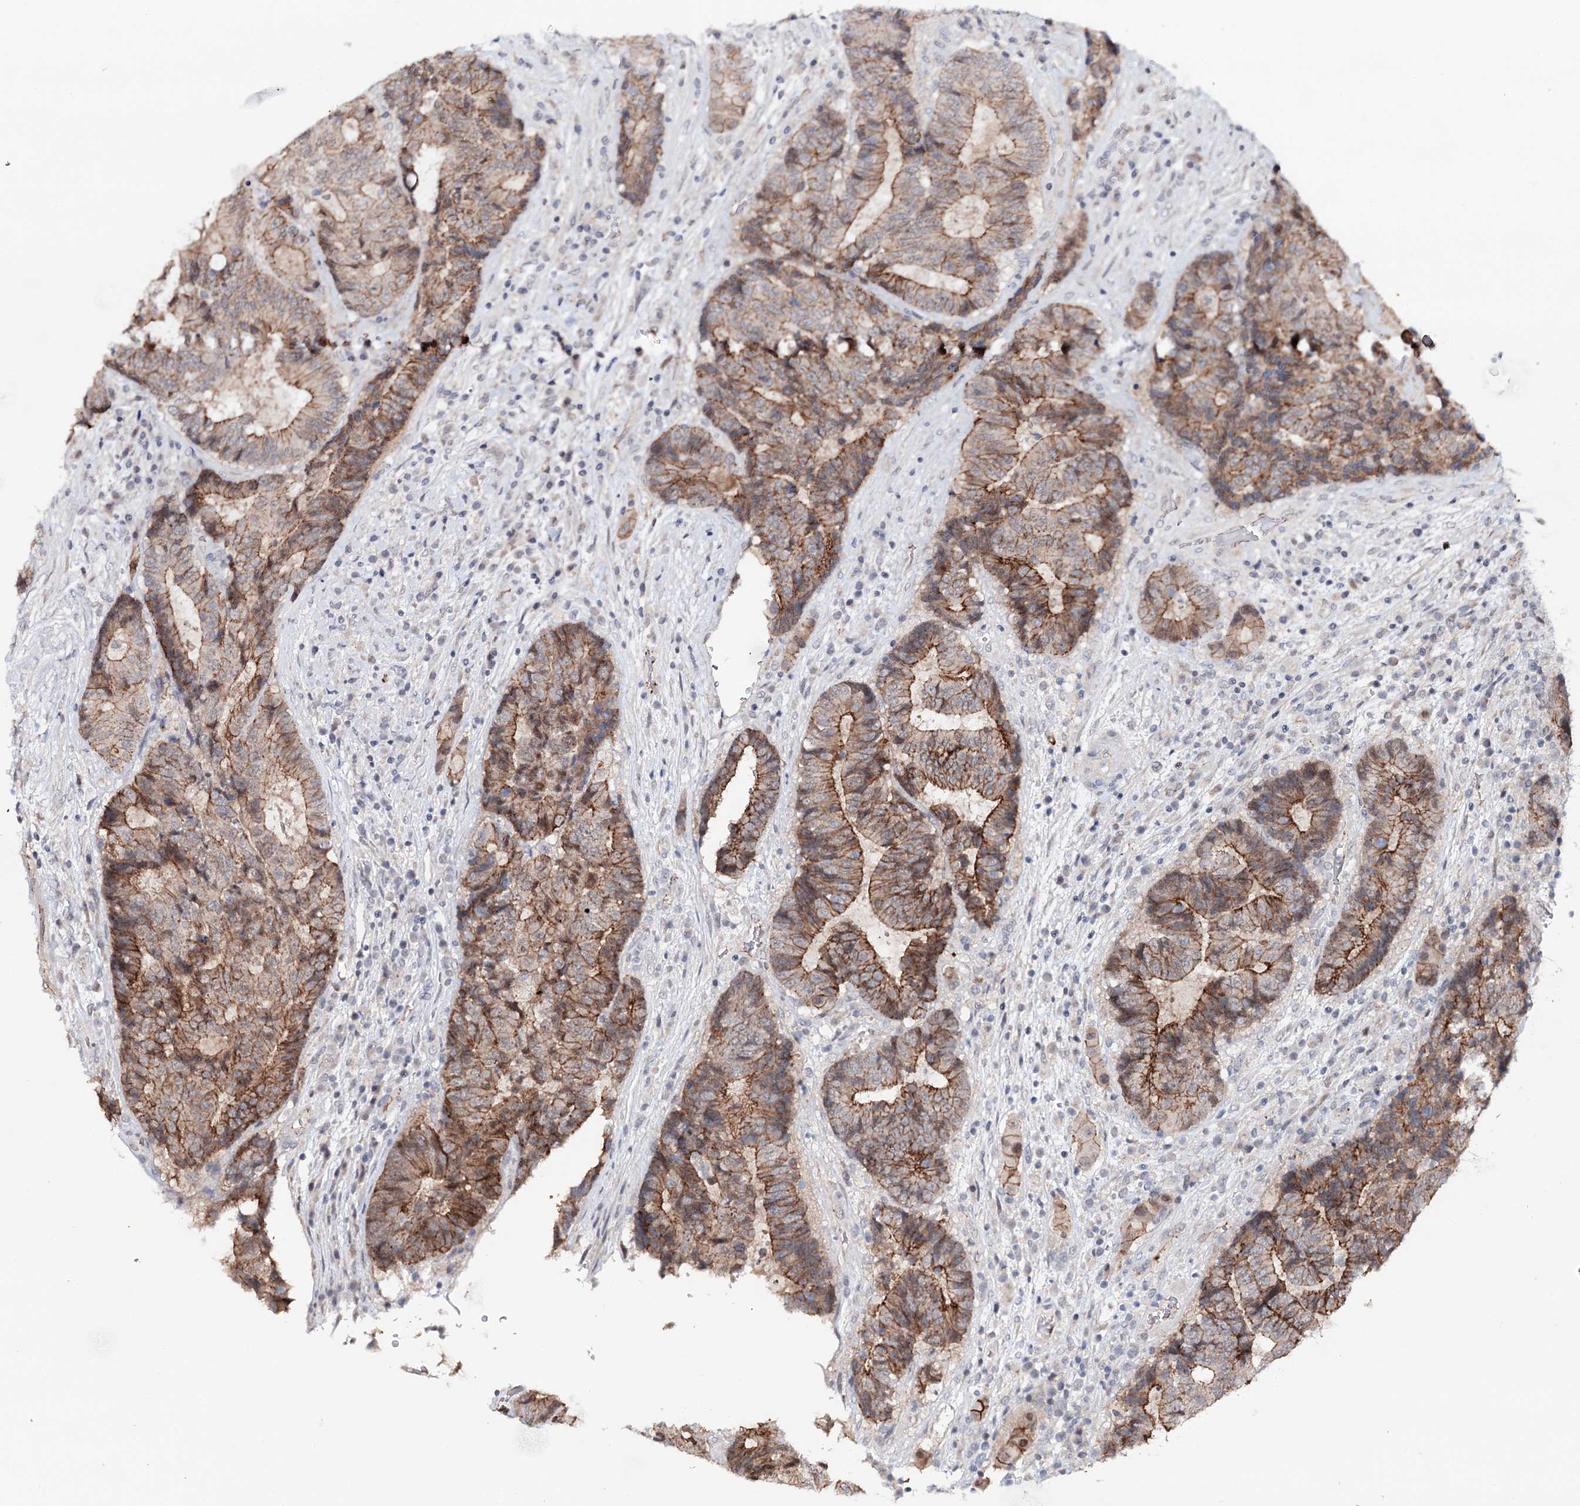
{"staining": {"intensity": "moderate", "quantity": ">75%", "location": "cytoplasmic/membranous"}, "tissue": "colorectal cancer", "cell_type": "Tumor cells", "image_type": "cancer", "snomed": [{"axis": "morphology", "description": "Adenocarcinoma, NOS"}, {"axis": "topography", "description": "Rectum"}], "caption": "Immunohistochemical staining of colorectal cancer (adenocarcinoma) reveals moderate cytoplasmic/membranous protein staining in about >75% of tumor cells. (DAB (3,3'-diaminobenzidine) = brown stain, brightfield microscopy at high magnification).", "gene": "PKP4", "patient": {"sex": "male", "age": 69}}